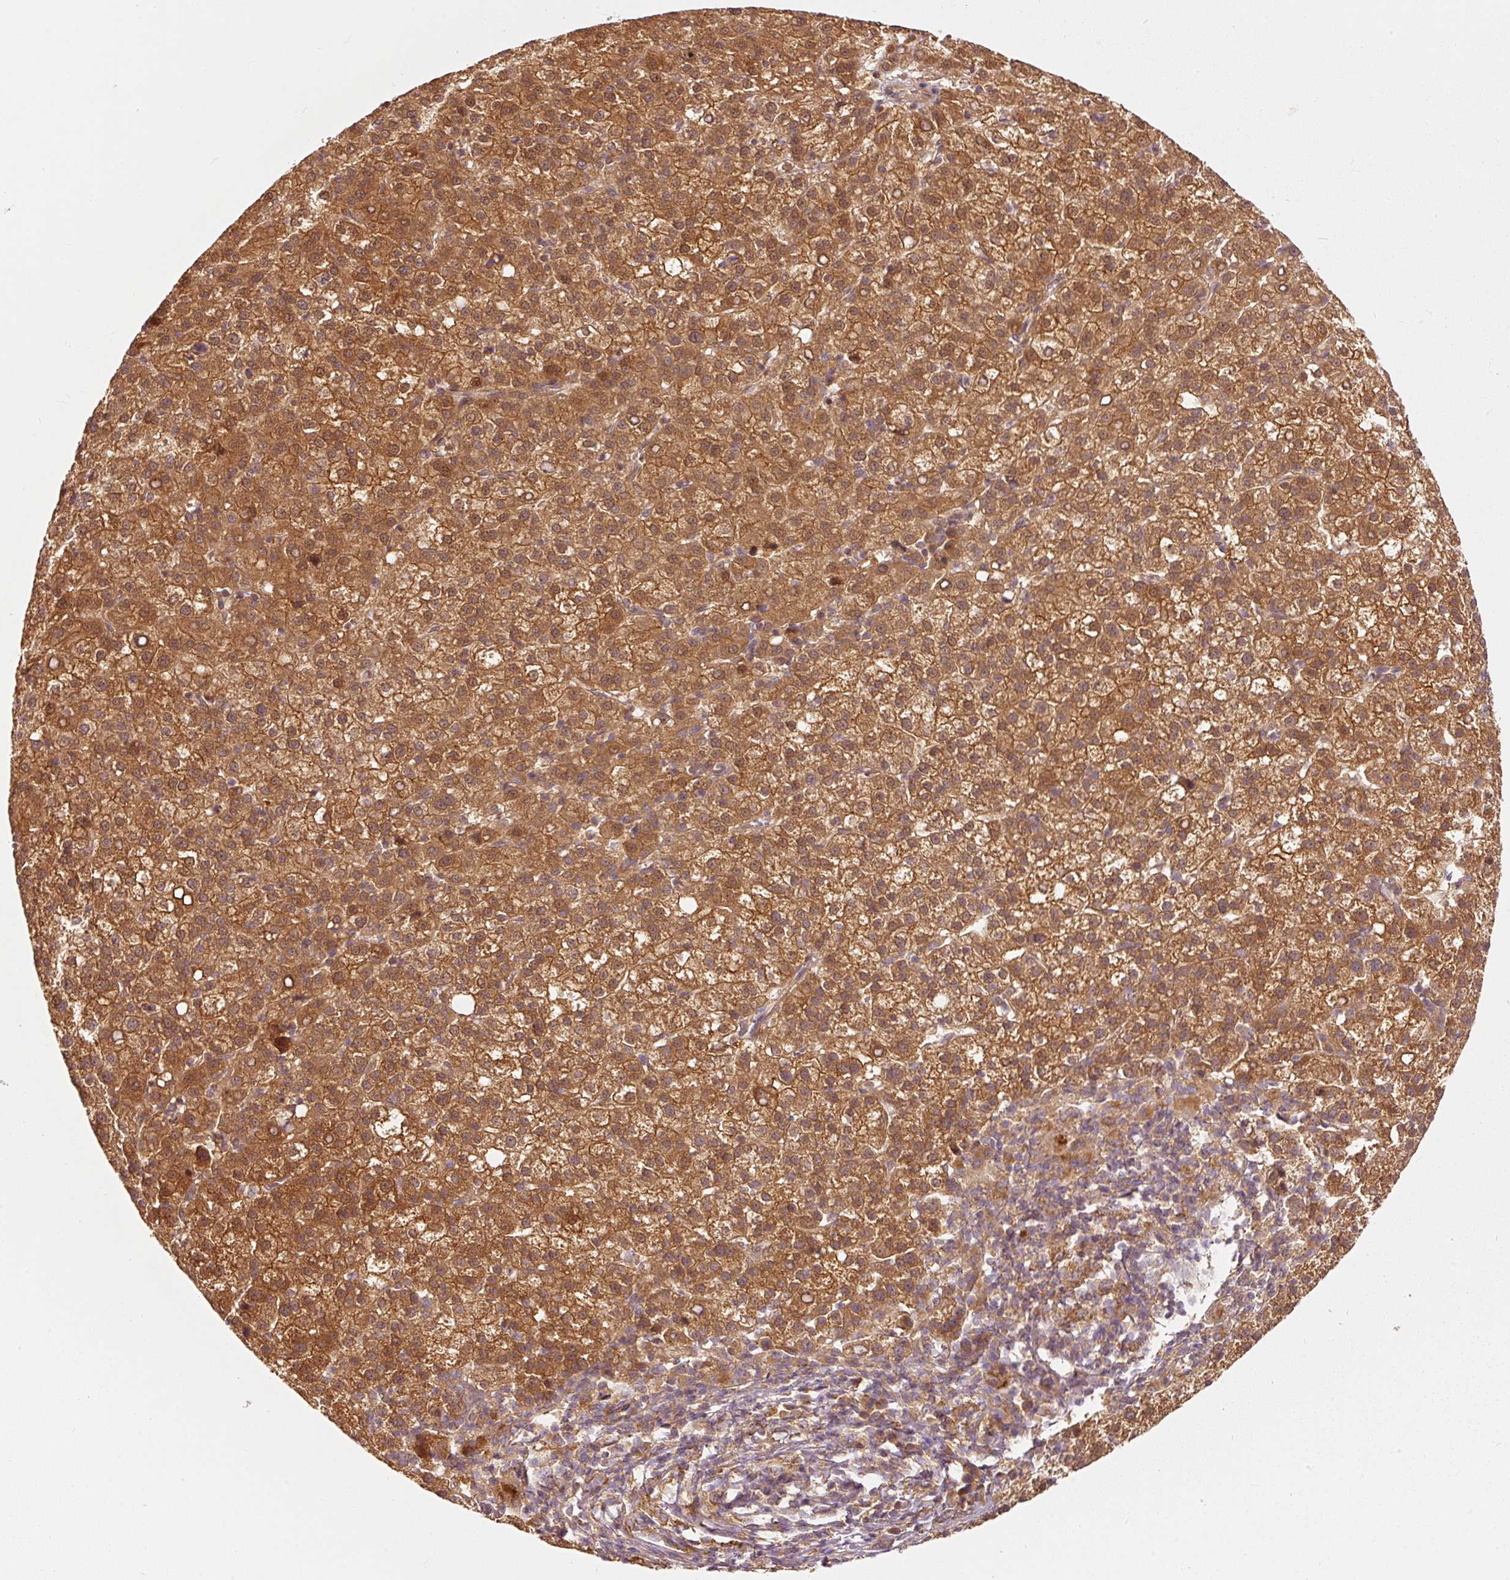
{"staining": {"intensity": "moderate", "quantity": ">75%", "location": "cytoplasmic/membranous,nuclear"}, "tissue": "liver cancer", "cell_type": "Tumor cells", "image_type": "cancer", "snomed": [{"axis": "morphology", "description": "Carcinoma, Hepatocellular, NOS"}, {"axis": "topography", "description": "Liver"}], "caption": "Liver cancer (hepatocellular carcinoma) stained for a protein demonstrates moderate cytoplasmic/membranous and nuclear positivity in tumor cells.", "gene": "EIF3B", "patient": {"sex": "female", "age": 58}}